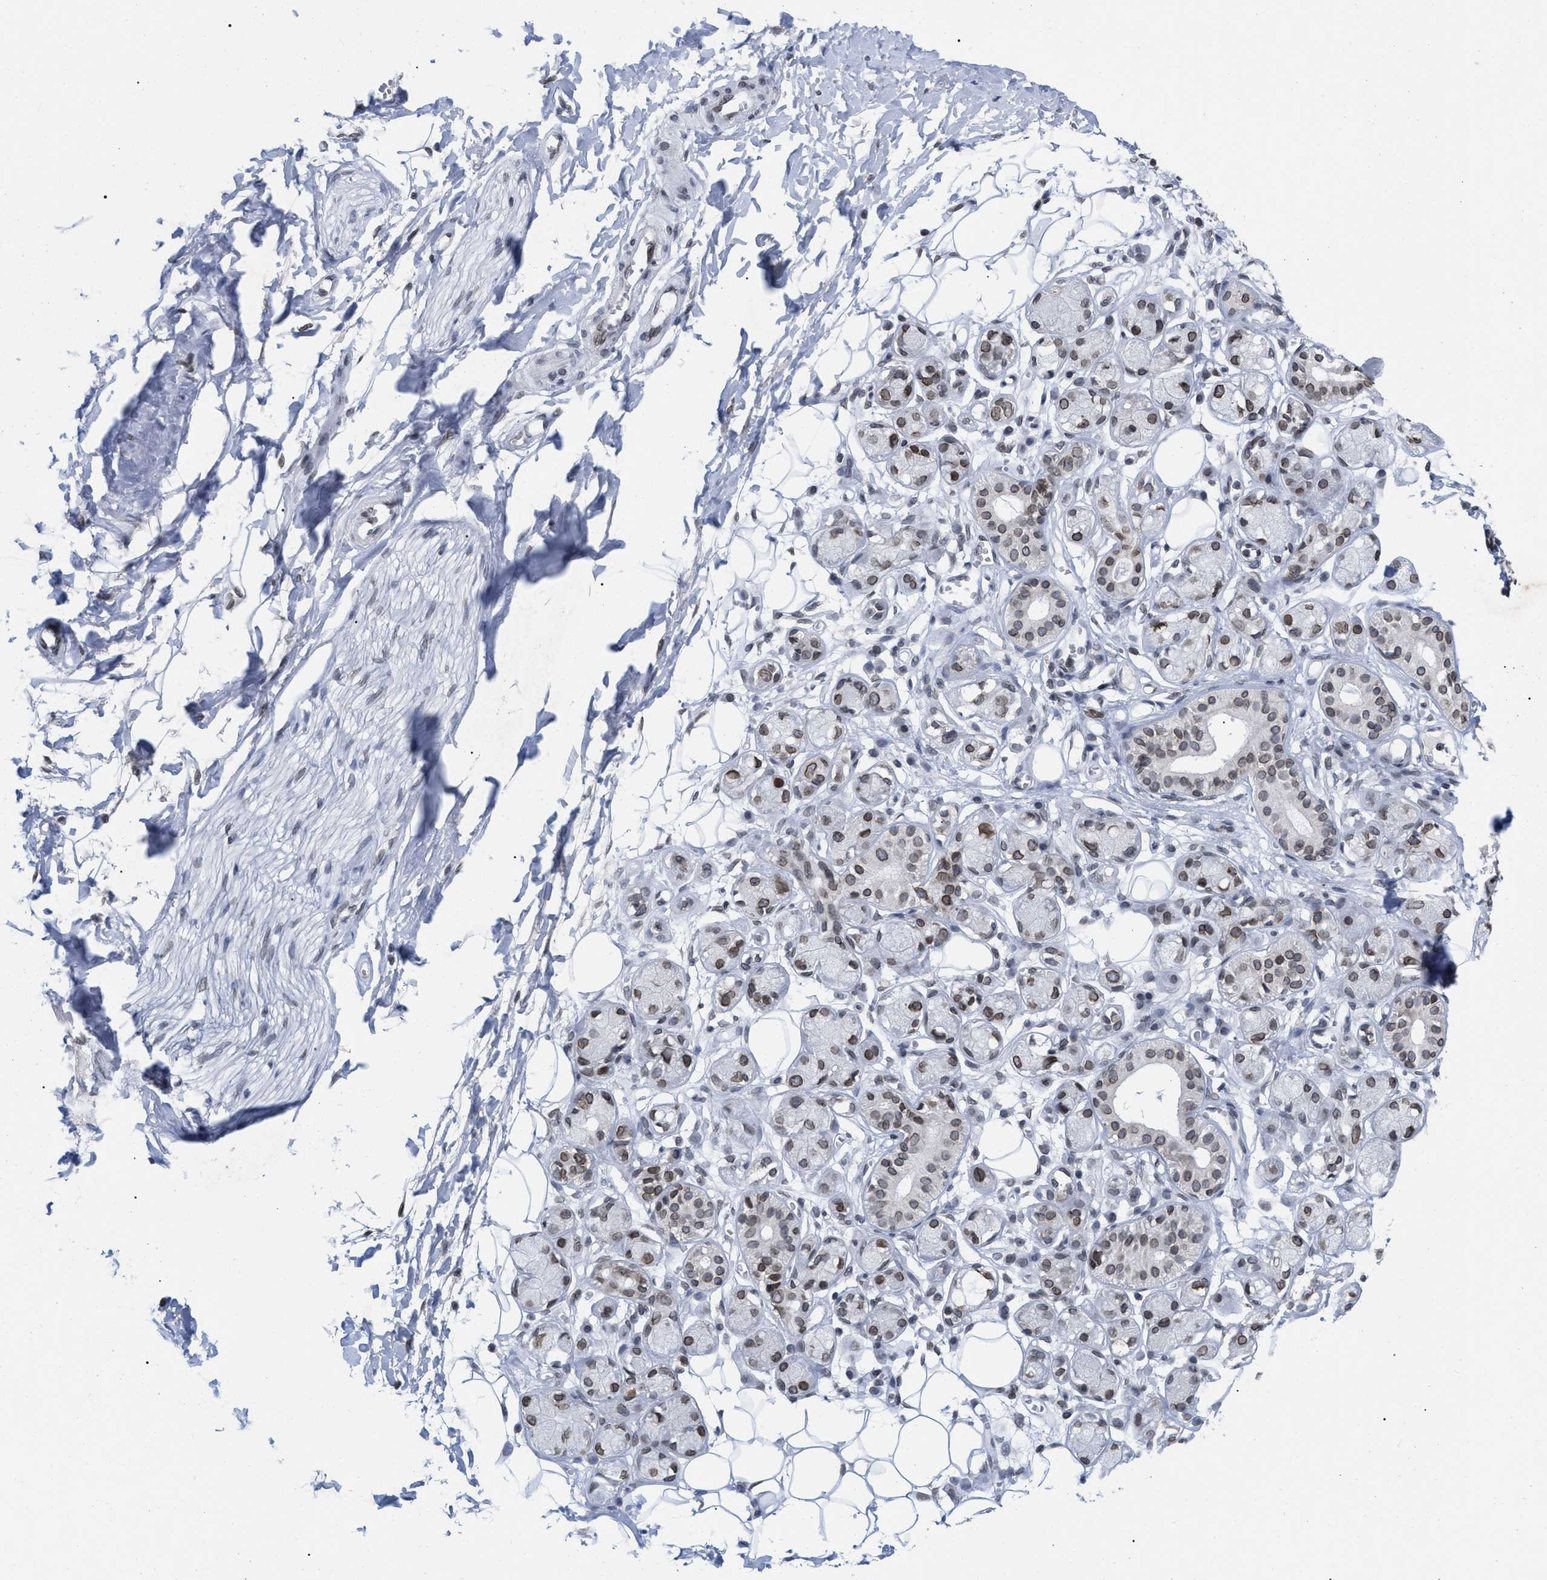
{"staining": {"intensity": "negative", "quantity": "none", "location": "none"}, "tissue": "adipose tissue", "cell_type": "Adipocytes", "image_type": "normal", "snomed": [{"axis": "morphology", "description": "Normal tissue, NOS"}, {"axis": "morphology", "description": "Inflammation, NOS"}, {"axis": "topography", "description": "Salivary gland"}, {"axis": "topography", "description": "Peripheral nerve tissue"}], "caption": "This is an immunohistochemistry micrograph of benign human adipose tissue. There is no expression in adipocytes.", "gene": "TPR", "patient": {"sex": "female", "age": 75}}